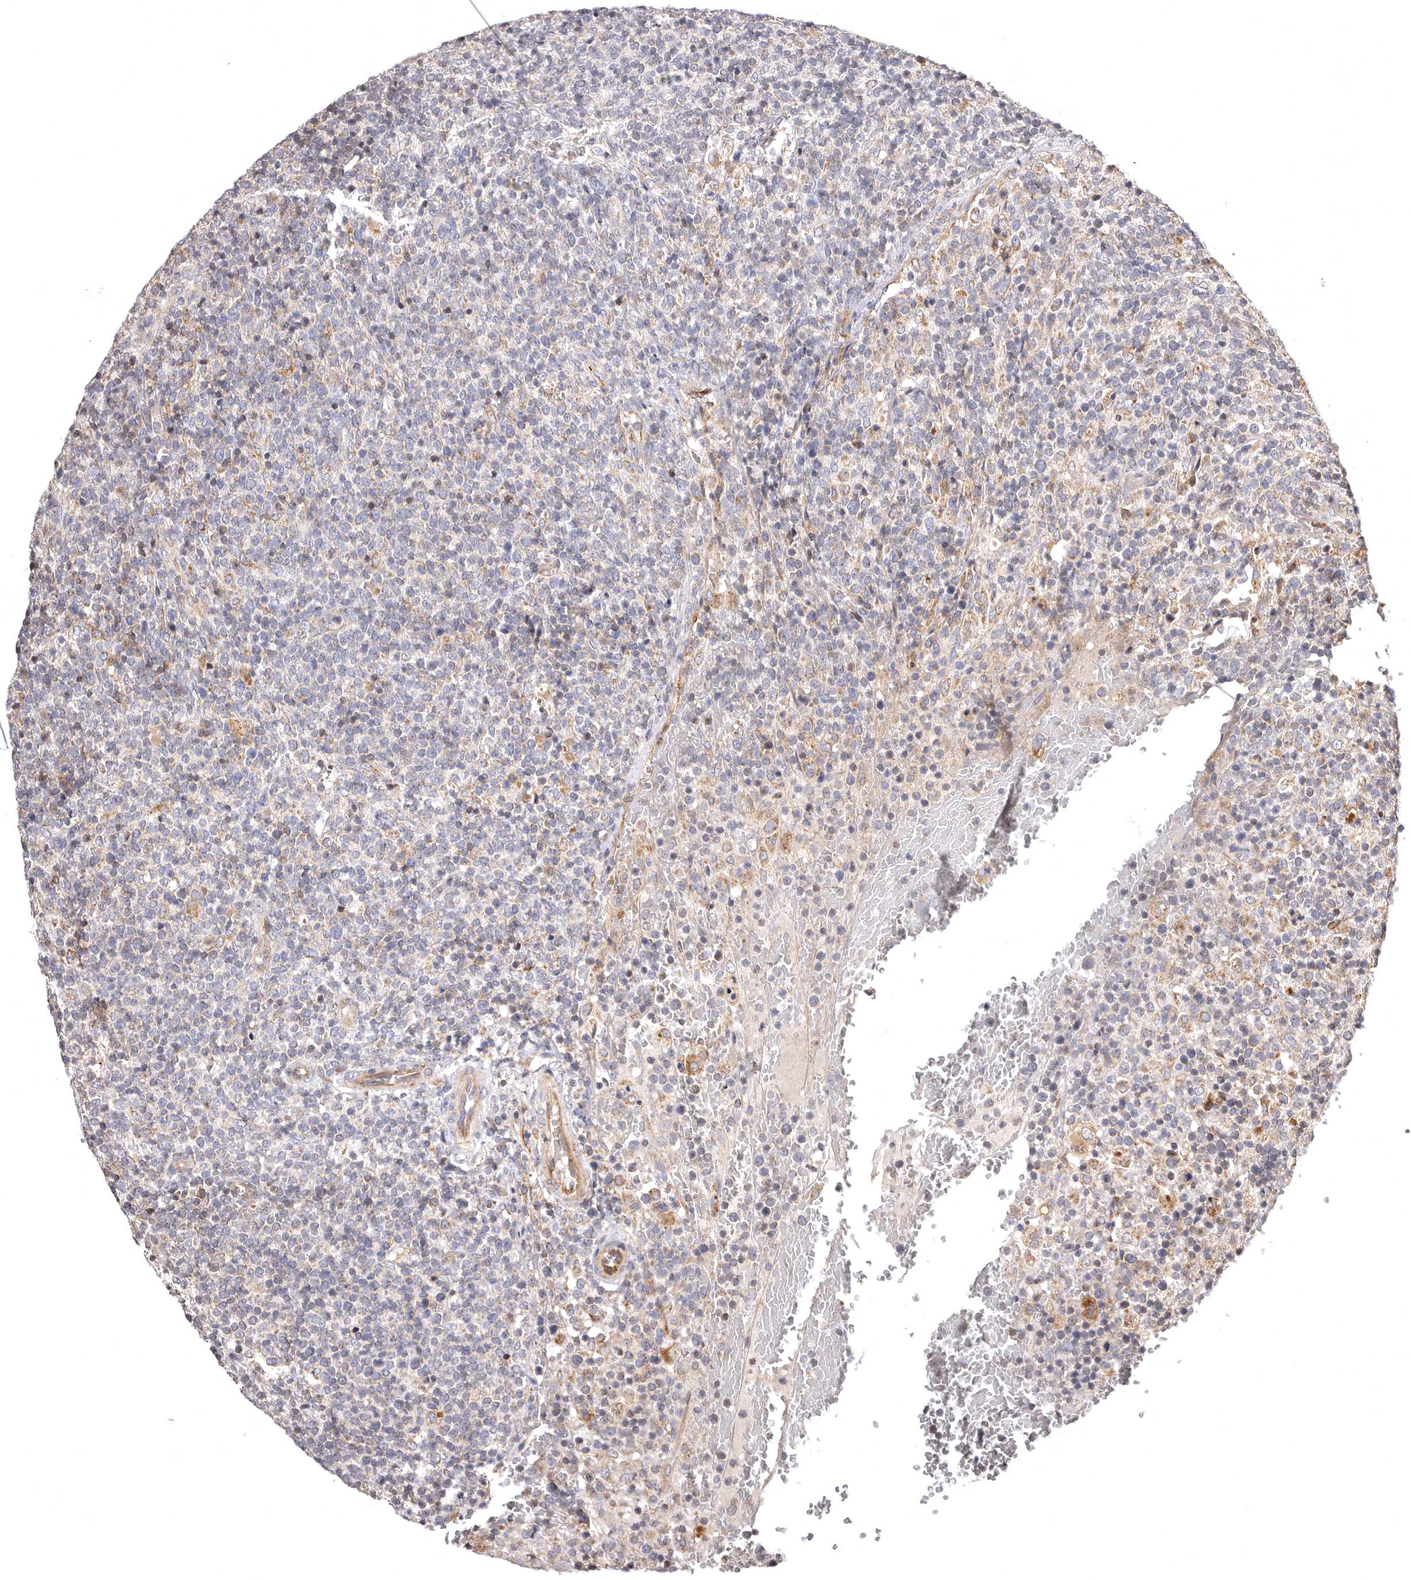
{"staining": {"intensity": "moderate", "quantity": "<25%", "location": "cytoplasmic/membranous"}, "tissue": "lymphoma", "cell_type": "Tumor cells", "image_type": "cancer", "snomed": [{"axis": "morphology", "description": "Malignant lymphoma, non-Hodgkin's type, High grade"}, {"axis": "topography", "description": "Lymph node"}], "caption": "Malignant lymphoma, non-Hodgkin's type (high-grade) tissue shows moderate cytoplasmic/membranous positivity in about <25% of tumor cells, visualized by immunohistochemistry.", "gene": "ADCY2", "patient": {"sex": "male", "age": 61}}